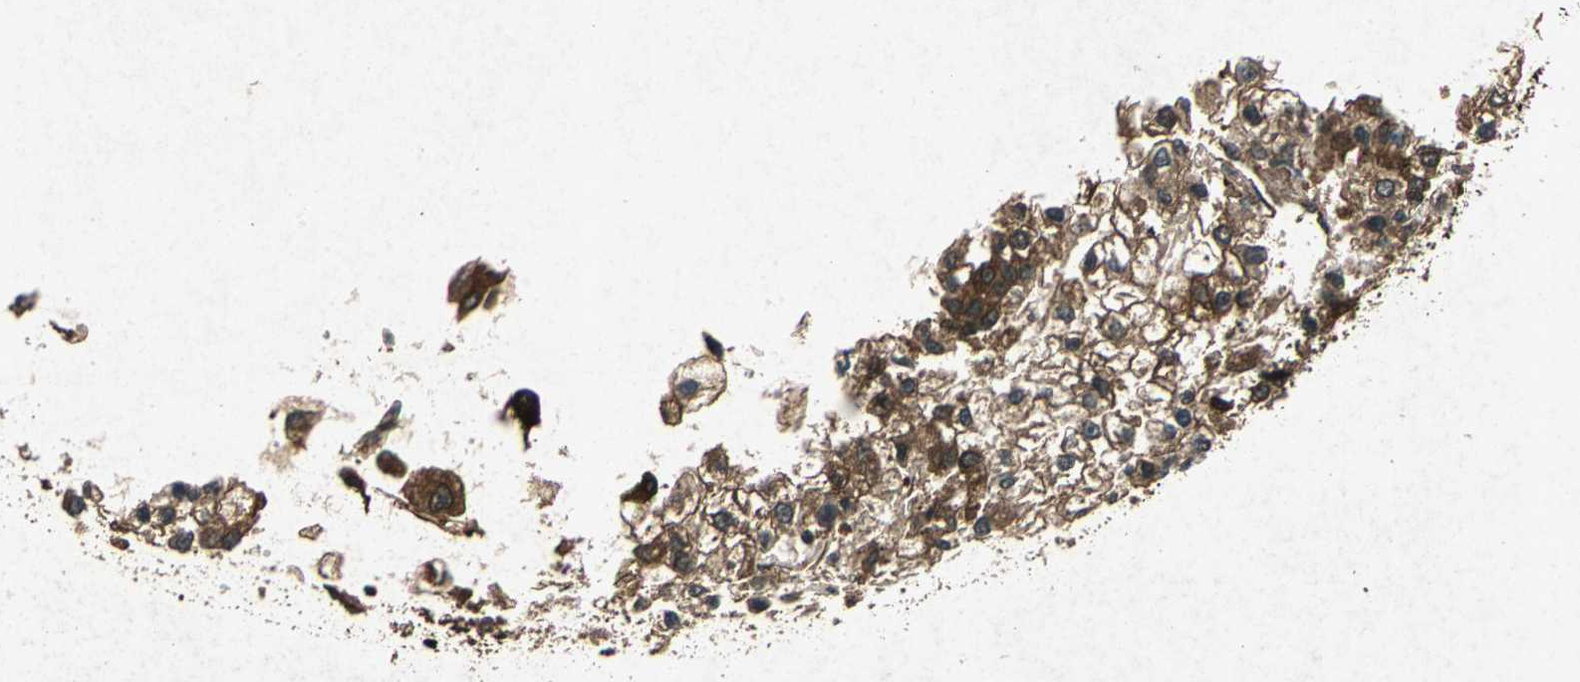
{"staining": {"intensity": "strong", "quantity": ">75%", "location": "cytoplasmic/membranous"}, "tissue": "liver cancer", "cell_type": "Tumor cells", "image_type": "cancer", "snomed": [{"axis": "morphology", "description": "Carcinoma, Hepatocellular, NOS"}, {"axis": "topography", "description": "Liver"}], "caption": "IHC of human liver cancer (hepatocellular carcinoma) reveals high levels of strong cytoplasmic/membranous staining in approximately >75% of tumor cells.", "gene": "HSP90AB1", "patient": {"sex": "female", "age": 66}}